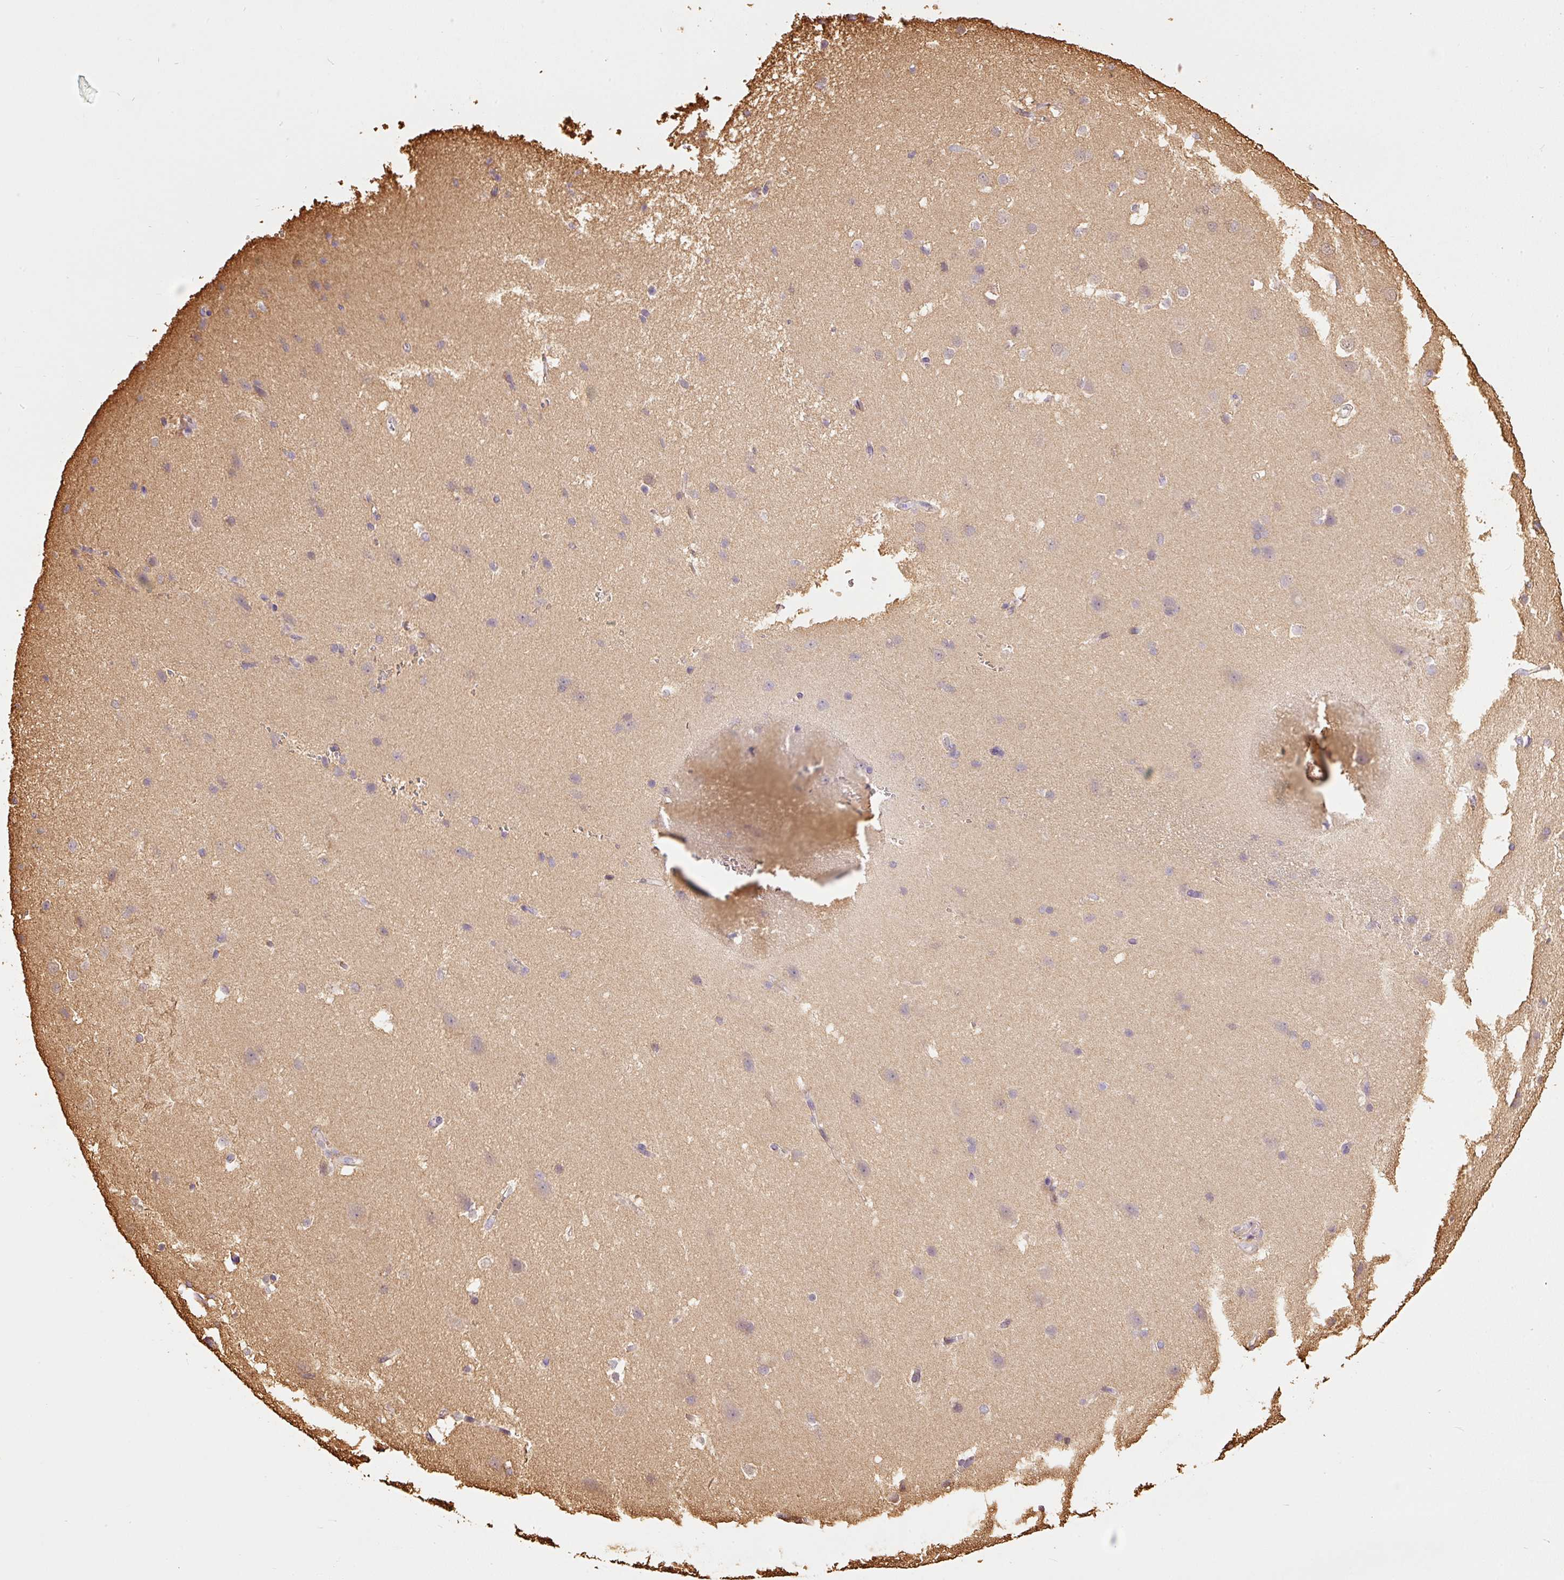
{"staining": {"intensity": "negative", "quantity": "none", "location": "none"}, "tissue": "cerebral cortex", "cell_type": "Endothelial cells", "image_type": "normal", "snomed": [{"axis": "morphology", "description": "Normal tissue, NOS"}, {"axis": "topography", "description": "Cerebral cortex"}], "caption": "This is a micrograph of immunohistochemistry staining of unremarkable cerebral cortex, which shows no positivity in endothelial cells.", "gene": "ENSG00000249624", "patient": {"sex": "male", "age": 37}}